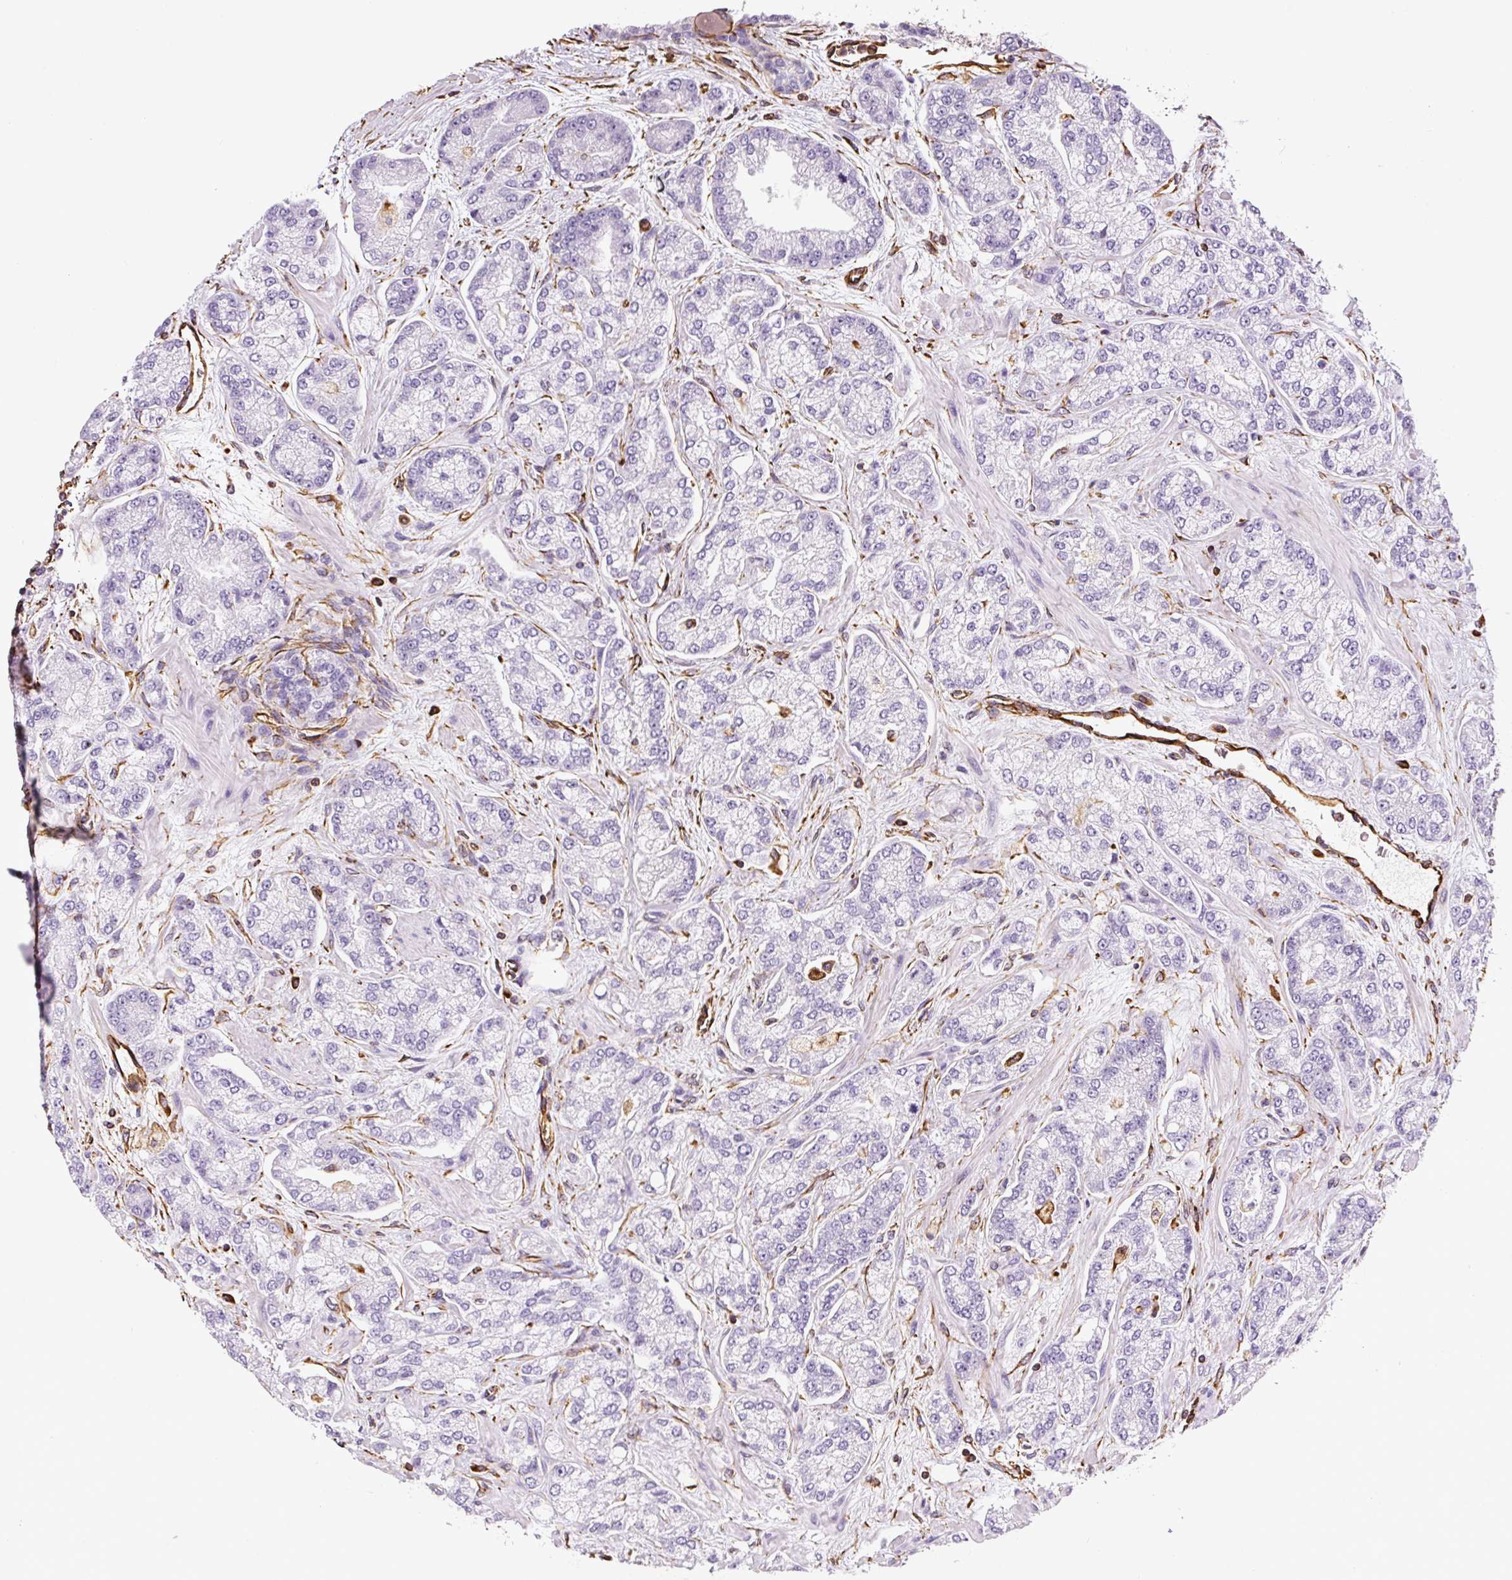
{"staining": {"intensity": "negative", "quantity": "none", "location": "none"}, "tissue": "prostate cancer", "cell_type": "Tumor cells", "image_type": "cancer", "snomed": [{"axis": "morphology", "description": "Adenocarcinoma, High grade"}, {"axis": "topography", "description": "Prostate"}], "caption": "This is an immunohistochemistry (IHC) histopathology image of high-grade adenocarcinoma (prostate). There is no positivity in tumor cells.", "gene": "VIM", "patient": {"sex": "male", "age": 68}}